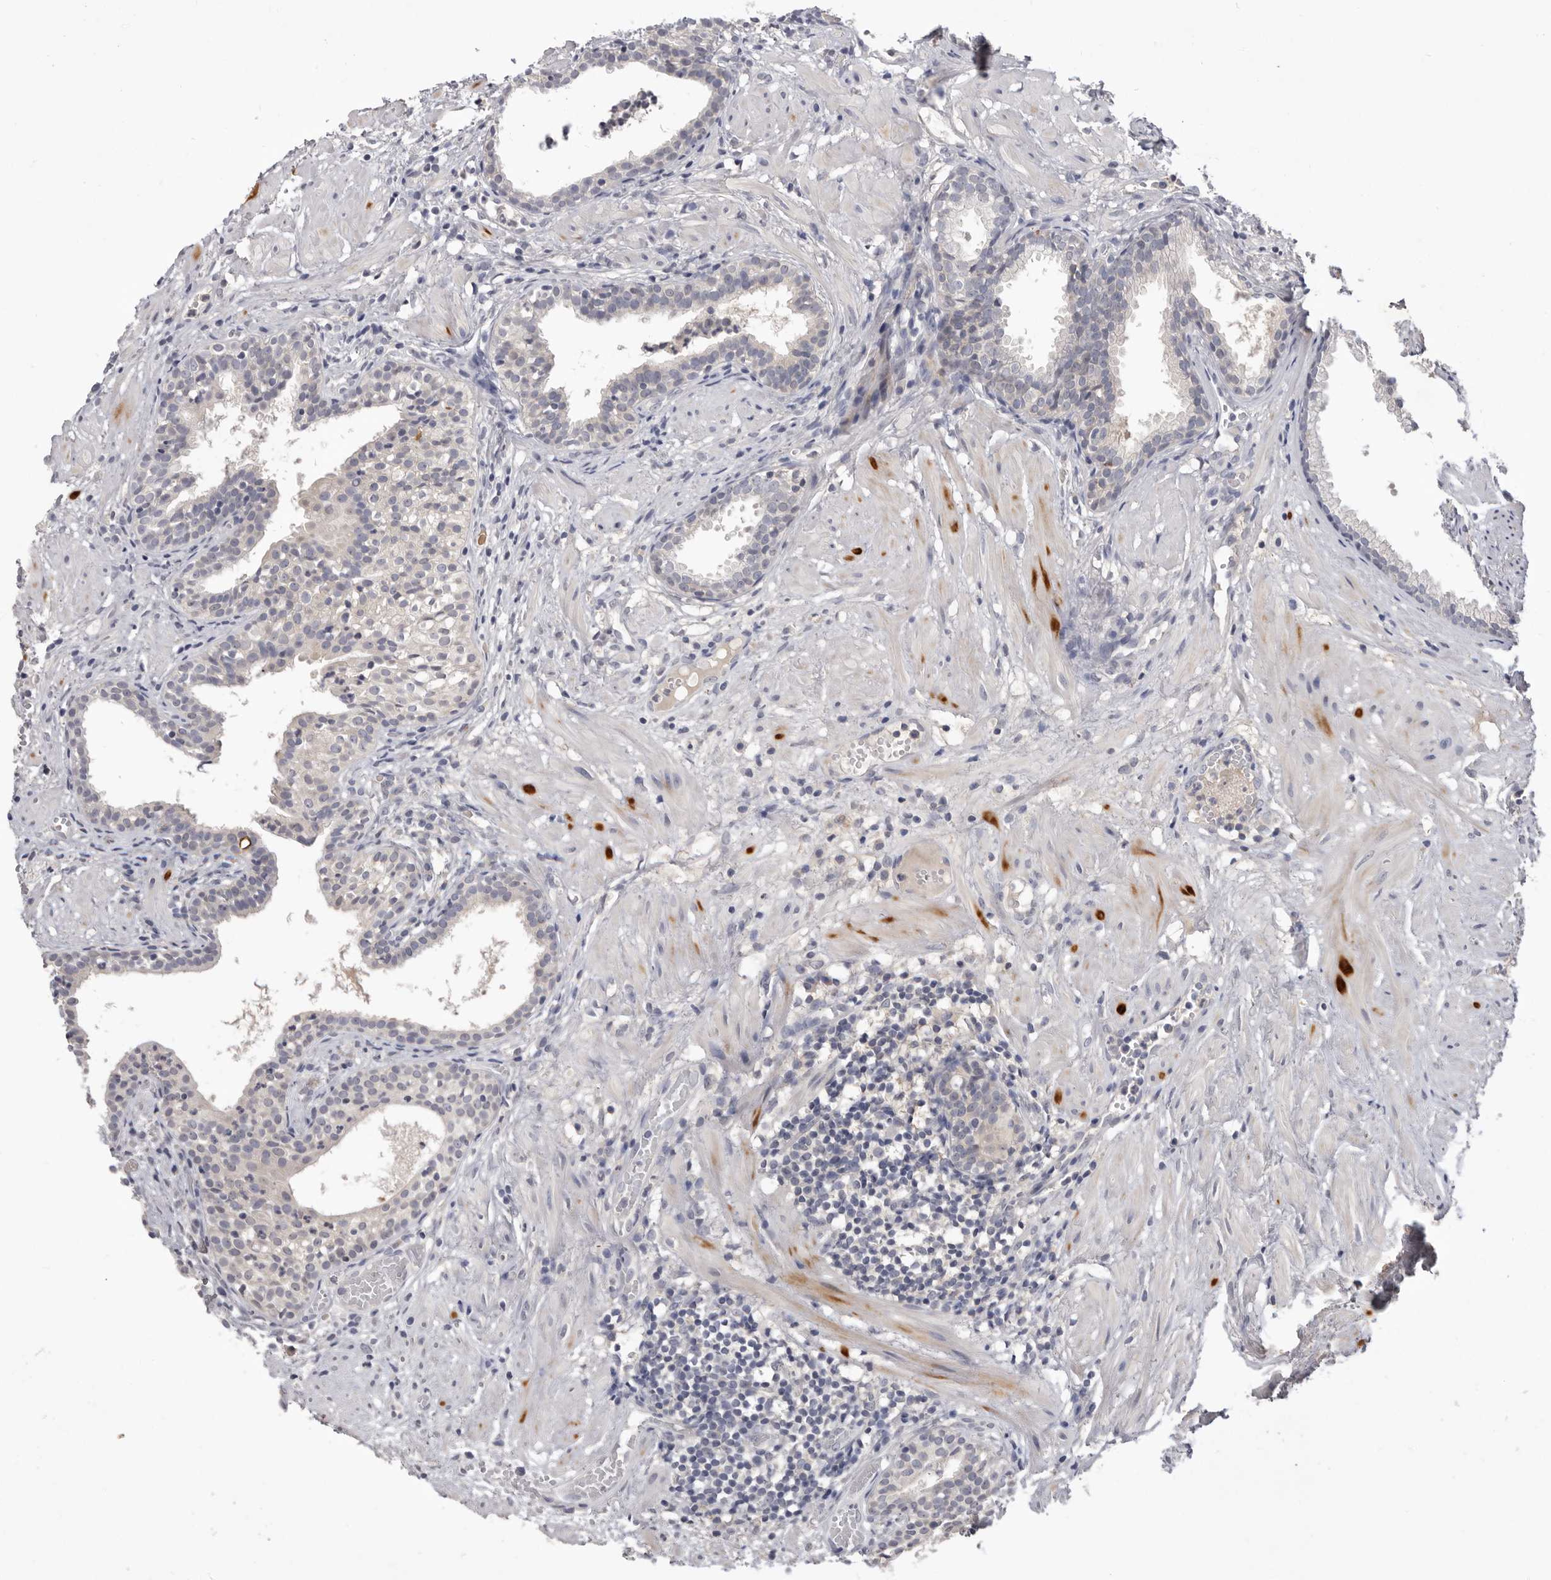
{"staining": {"intensity": "negative", "quantity": "none", "location": "none"}, "tissue": "prostate cancer", "cell_type": "Tumor cells", "image_type": "cancer", "snomed": [{"axis": "morphology", "description": "Adenocarcinoma, Low grade"}, {"axis": "topography", "description": "Prostate"}], "caption": "A histopathology image of human prostate cancer (low-grade adenocarcinoma) is negative for staining in tumor cells.", "gene": "DOP1A", "patient": {"sex": "male", "age": 88}}